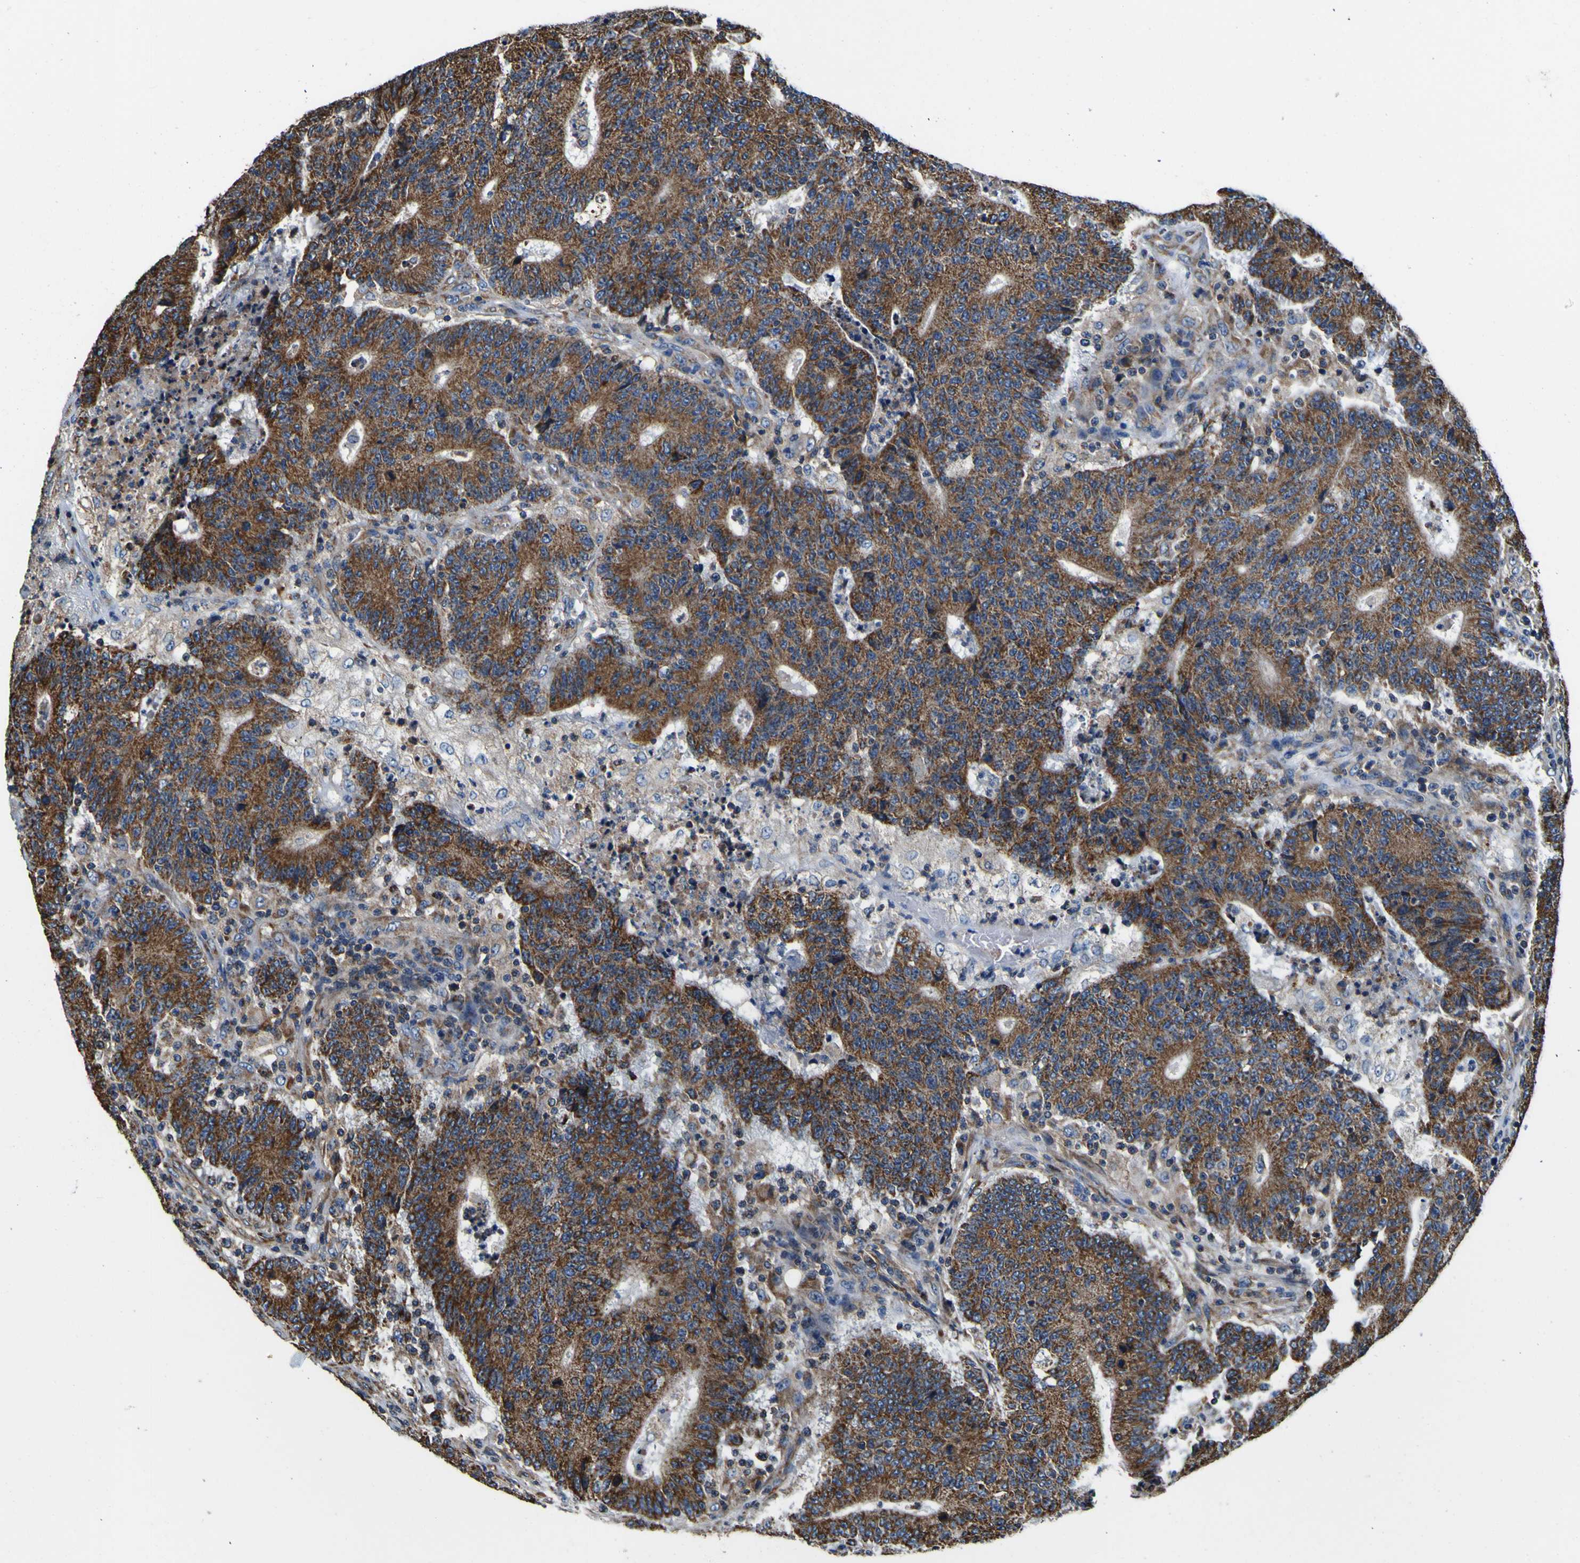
{"staining": {"intensity": "strong", "quantity": ">75%", "location": "cytoplasmic/membranous"}, "tissue": "colorectal cancer", "cell_type": "Tumor cells", "image_type": "cancer", "snomed": [{"axis": "morphology", "description": "Normal tissue, NOS"}, {"axis": "morphology", "description": "Adenocarcinoma, NOS"}, {"axis": "topography", "description": "Colon"}], "caption": "Tumor cells show high levels of strong cytoplasmic/membranous staining in approximately >75% of cells in colorectal cancer (adenocarcinoma).", "gene": "INPP5A", "patient": {"sex": "female", "age": 75}}